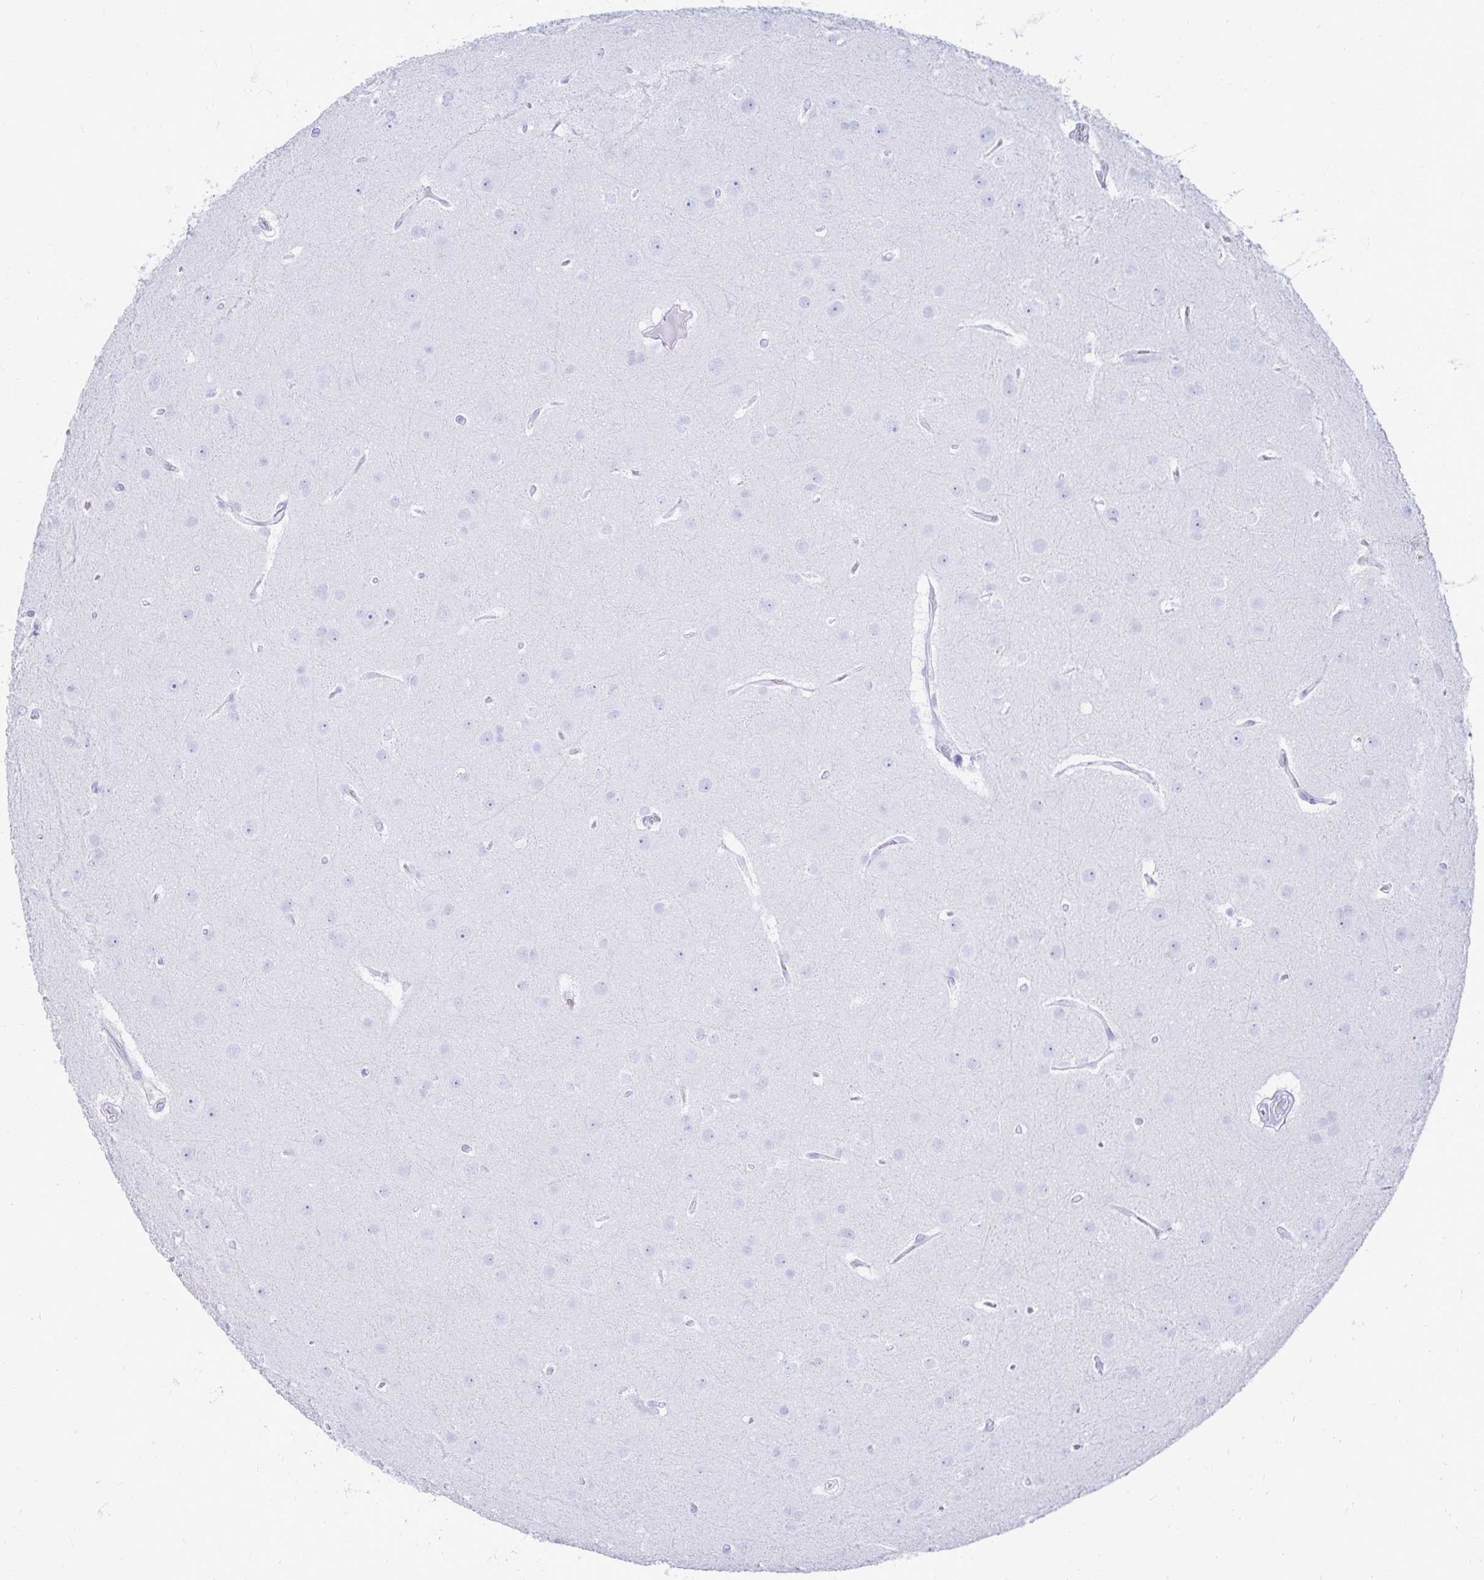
{"staining": {"intensity": "negative", "quantity": "none", "location": "none"}, "tissue": "glioma", "cell_type": "Tumor cells", "image_type": "cancer", "snomed": [{"axis": "morphology", "description": "Glioma, malignant, Low grade"}, {"axis": "topography", "description": "Brain"}], "caption": "Immunohistochemistry micrograph of neoplastic tissue: human low-grade glioma (malignant) stained with DAB shows no significant protein positivity in tumor cells. (Immunohistochemistry (ihc), brightfield microscopy, high magnification).", "gene": "OR10R2", "patient": {"sex": "female", "age": 32}}